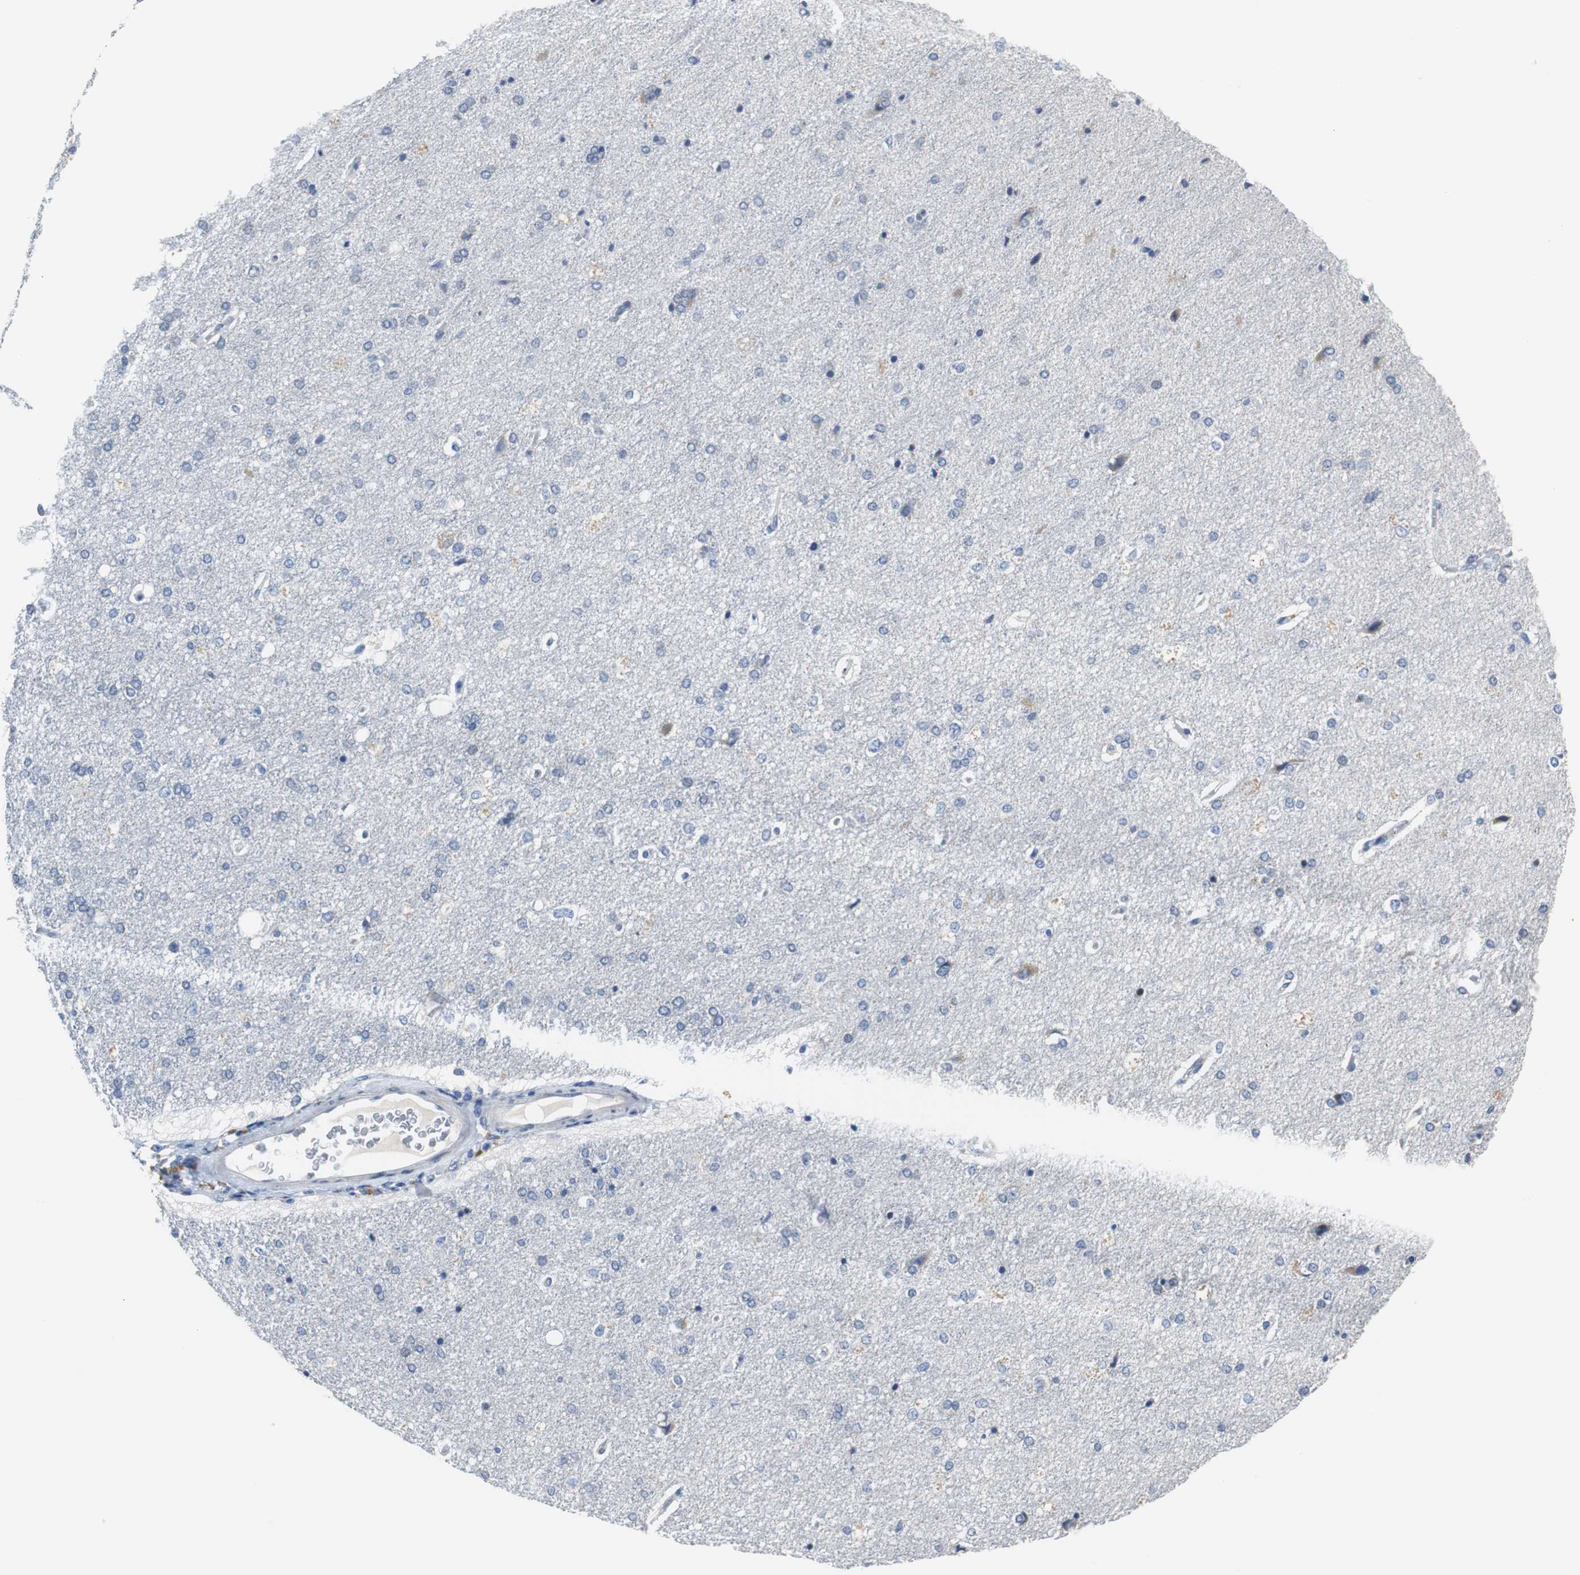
{"staining": {"intensity": "negative", "quantity": "none", "location": "none"}, "tissue": "cerebral cortex", "cell_type": "Endothelial cells", "image_type": "normal", "snomed": [{"axis": "morphology", "description": "Normal tissue, NOS"}, {"axis": "topography", "description": "Cerebral cortex"}], "caption": "A high-resolution micrograph shows immunohistochemistry staining of normal cerebral cortex, which shows no significant expression in endothelial cells.", "gene": "PCK1", "patient": {"sex": "male", "age": 62}}